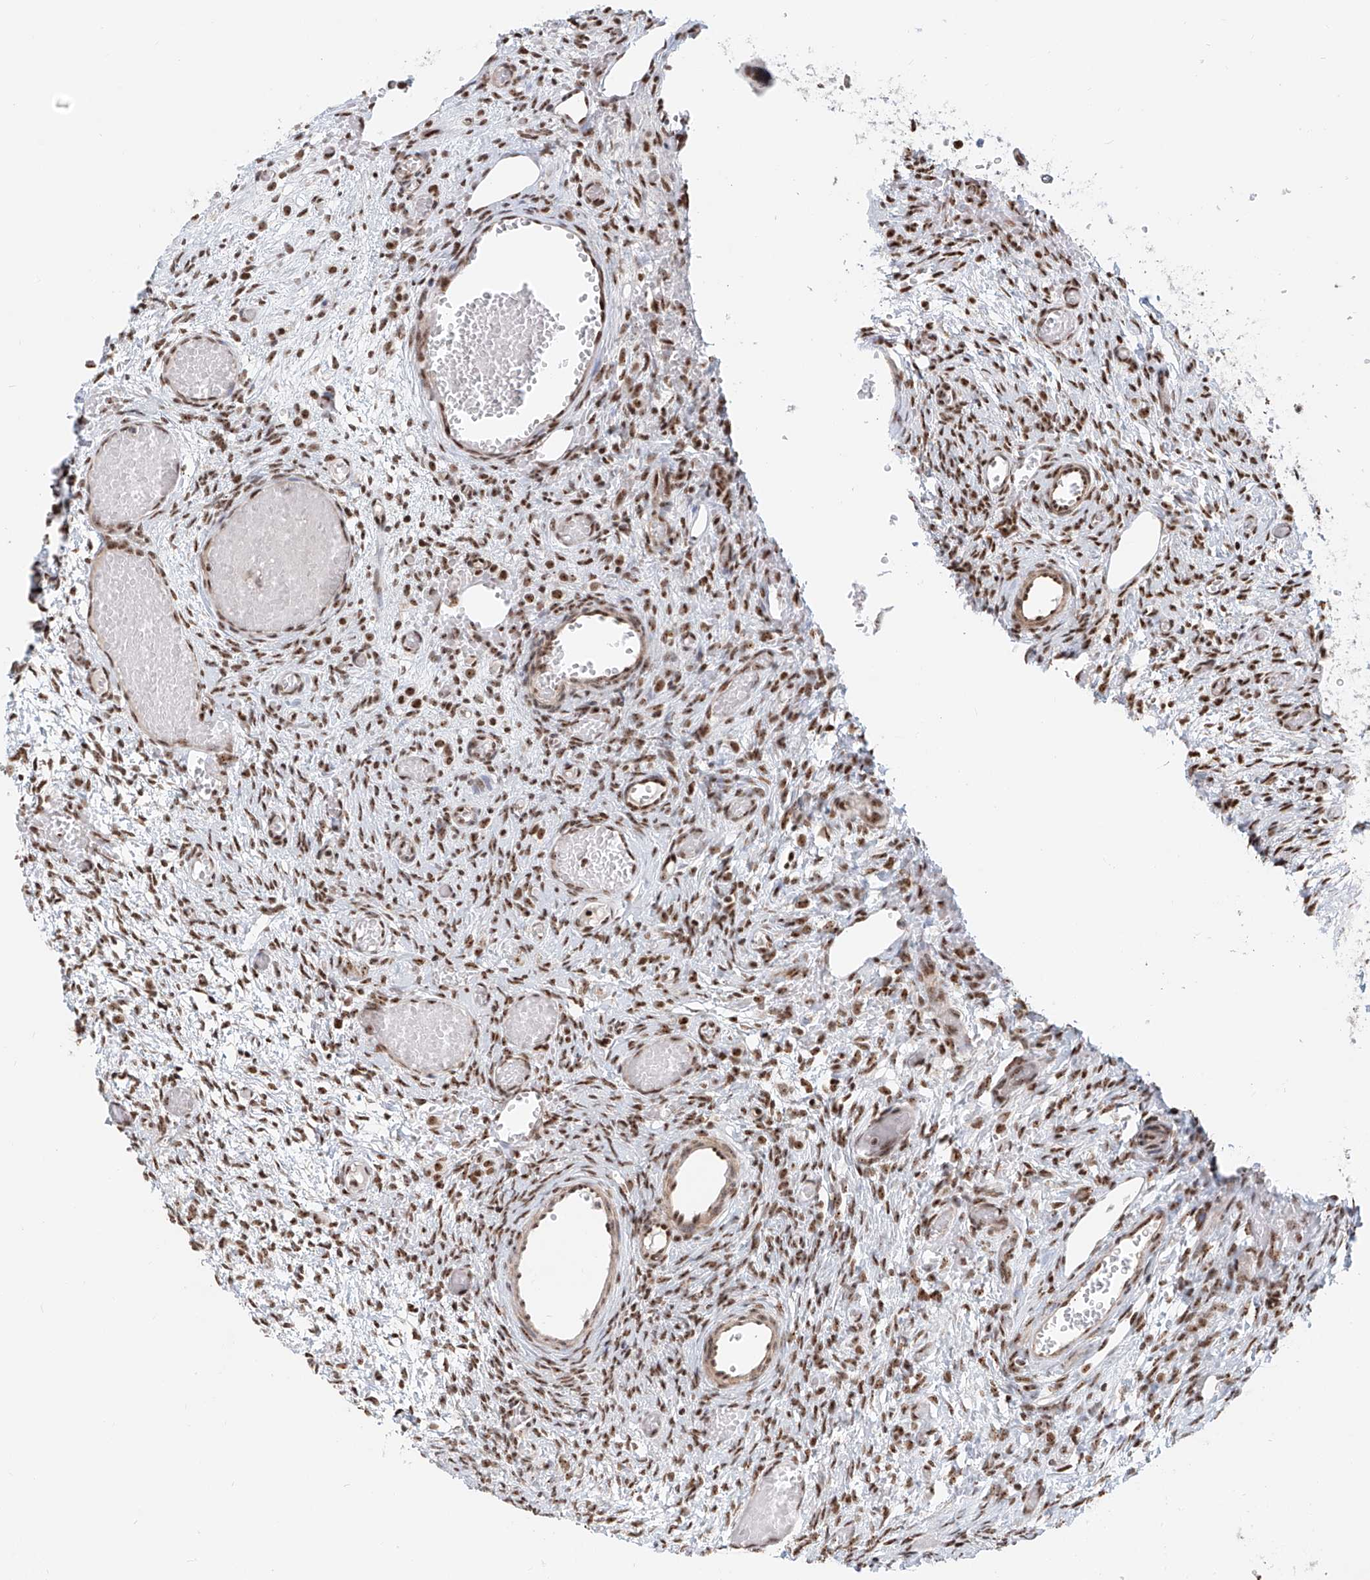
{"staining": {"intensity": "moderate", "quantity": "25%-75%", "location": "nuclear"}, "tissue": "ovary", "cell_type": "Ovarian stroma cells", "image_type": "normal", "snomed": [{"axis": "morphology", "description": "Adenocarcinoma, NOS"}, {"axis": "topography", "description": "Endometrium"}], "caption": "Protein staining demonstrates moderate nuclear positivity in about 25%-75% of ovarian stroma cells in normal ovary.", "gene": "PRUNE2", "patient": {"sex": "female", "age": 32}}